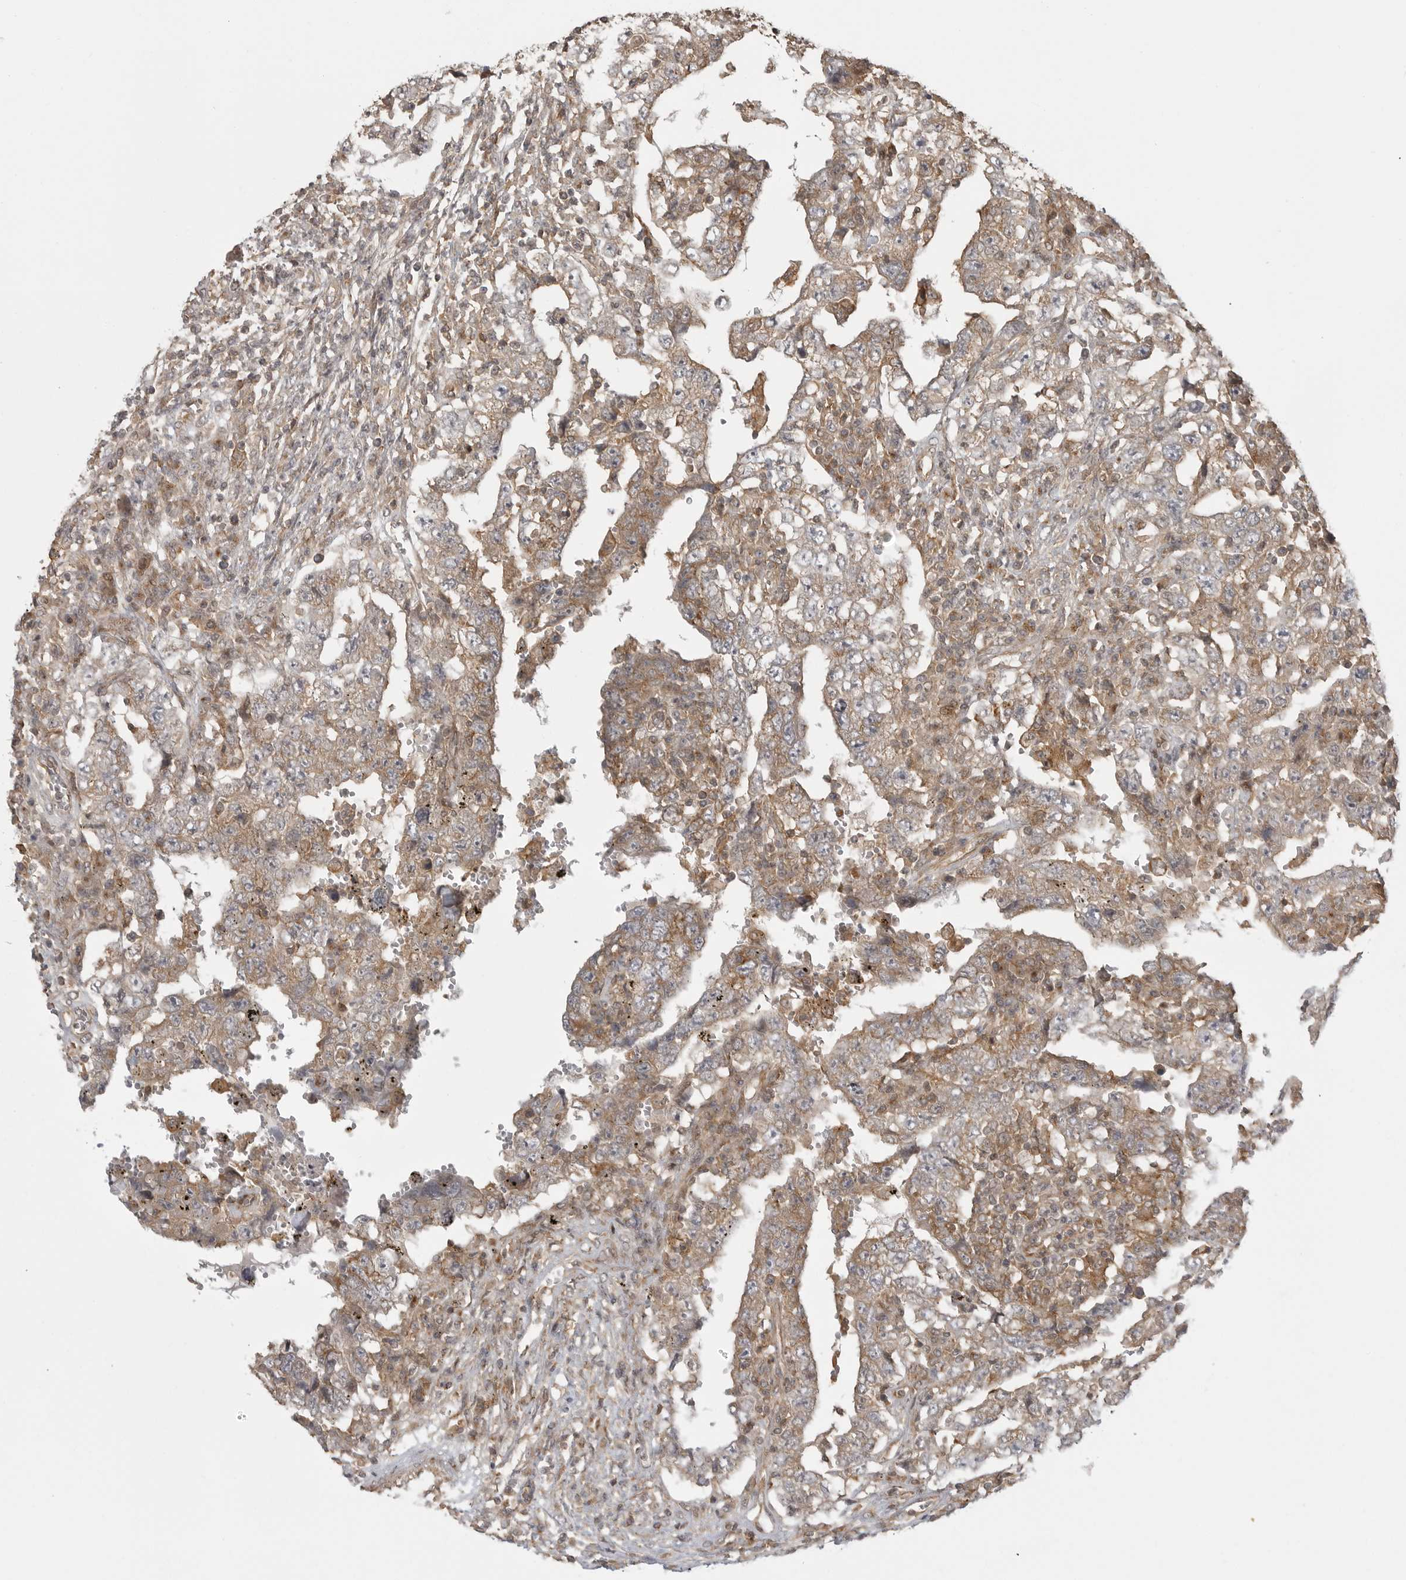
{"staining": {"intensity": "moderate", "quantity": ">75%", "location": "cytoplasmic/membranous"}, "tissue": "testis cancer", "cell_type": "Tumor cells", "image_type": "cancer", "snomed": [{"axis": "morphology", "description": "Carcinoma, Embryonal, NOS"}, {"axis": "topography", "description": "Testis"}], "caption": "Embryonal carcinoma (testis) tissue demonstrates moderate cytoplasmic/membranous staining in about >75% of tumor cells", "gene": "FAT3", "patient": {"sex": "male", "age": 26}}